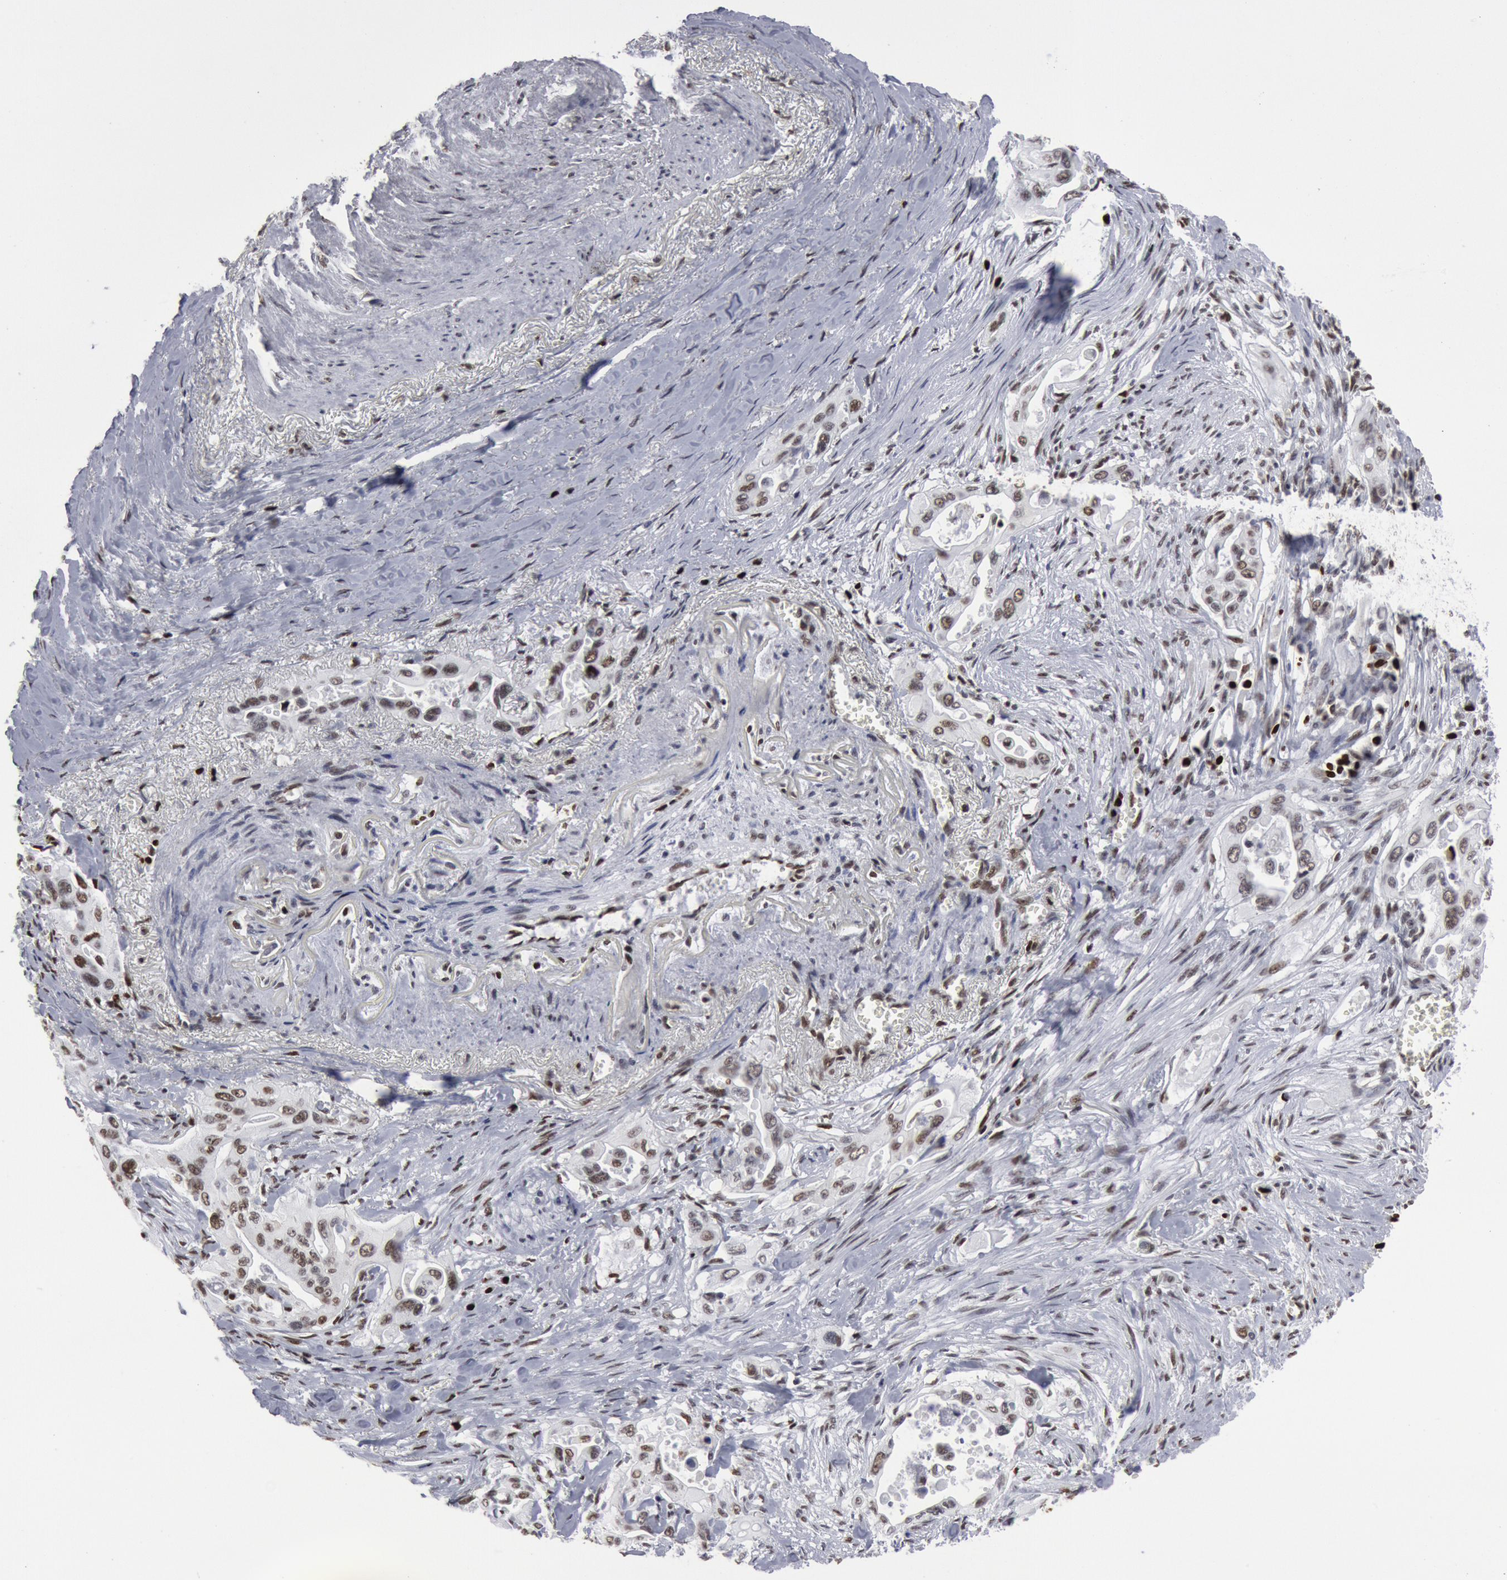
{"staining": {"intensity": "moderate", "quantity": "25%-75%", "location": "nuclear"}, "tissue": "pancreatic cancer", "cell_type": "Tumor cells", "image_type": "cancer", "snomed": [{"axis": "morphology", "description": "Adenocarcinoma, NOS"}, {"axis": "topography", "description": "Pancreas"}], "caption": "There is medium levels of moderate nuclear positivity in tumor cells of pancreatic cancer (adenocarcinoma), as demonstrated by immunohistochemical staining (brown color).", "gene": "SUB1", "patient": {"sex": "male", "age": 77}}